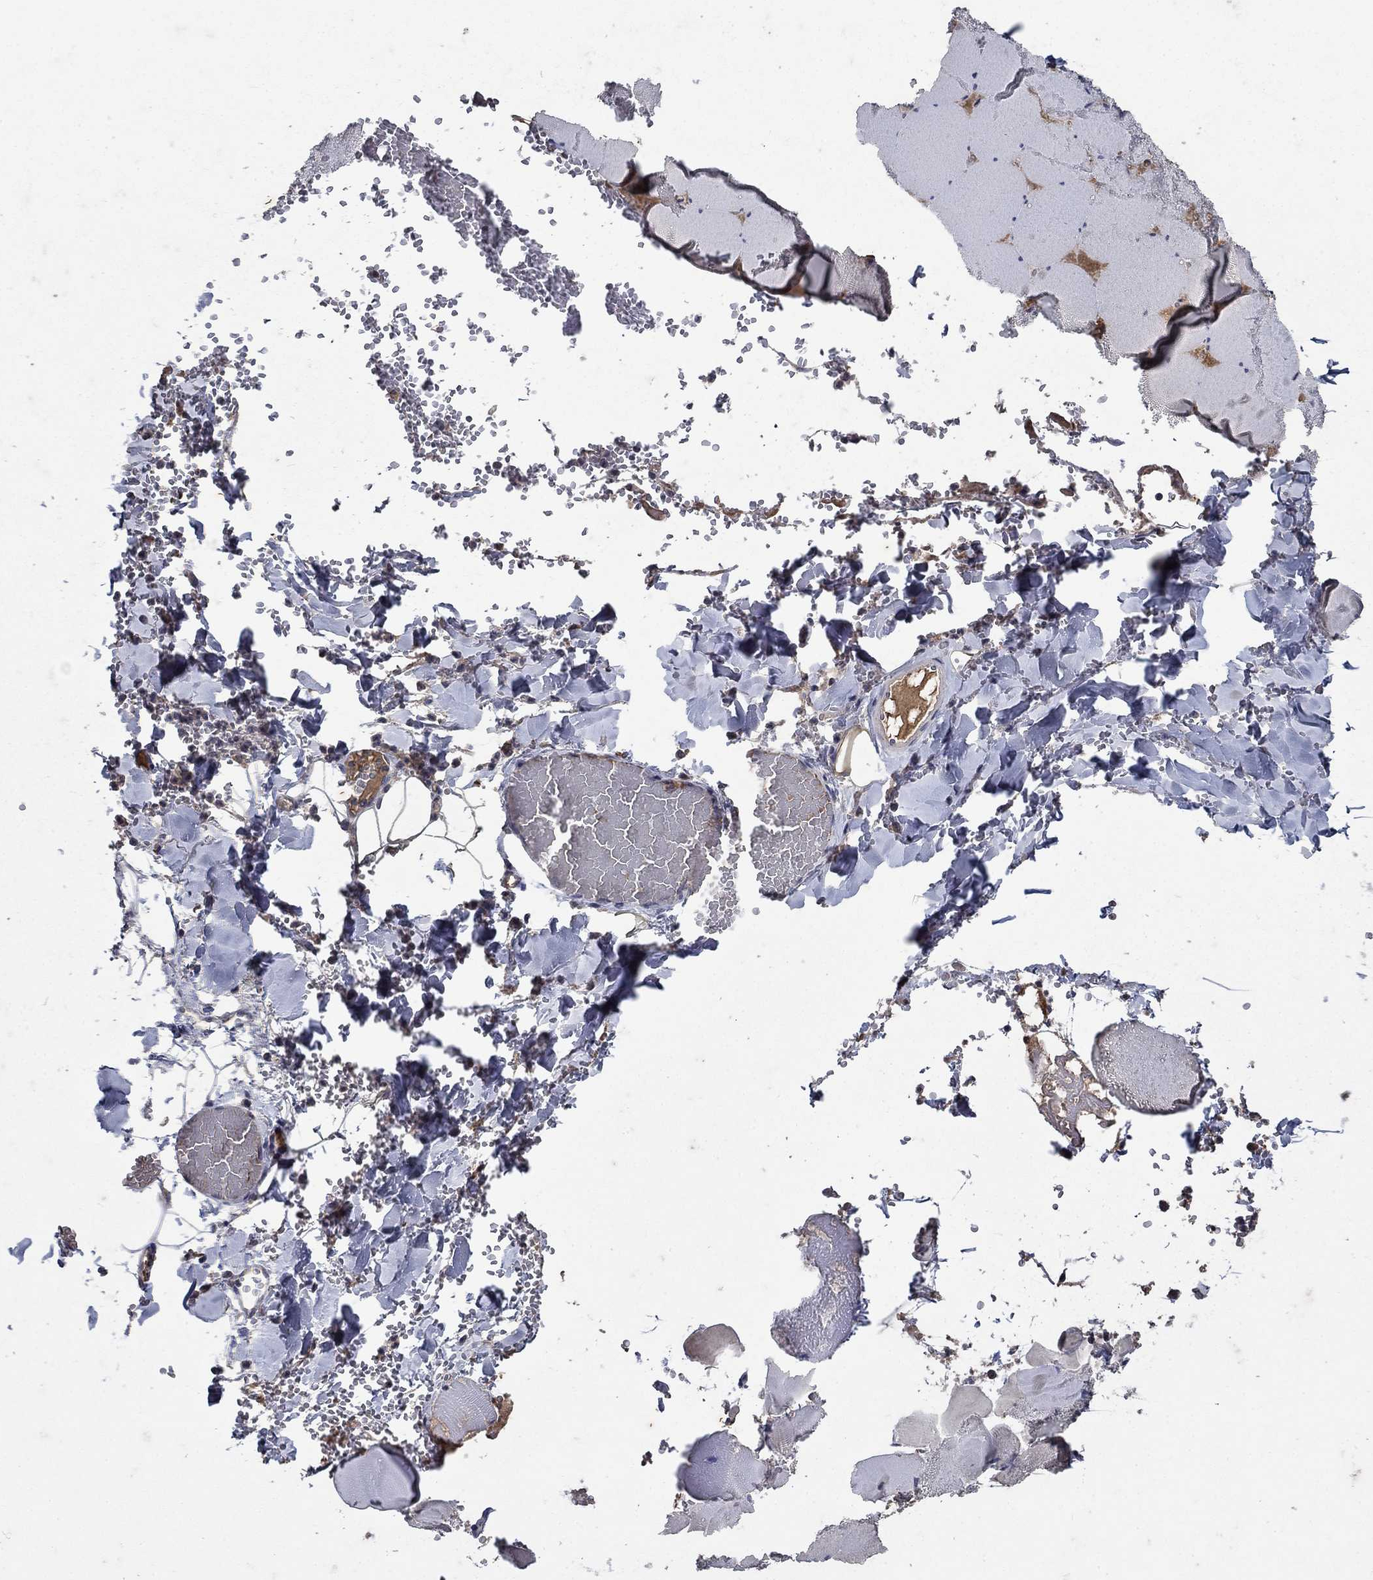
{"staining": {"intensity": "negative", "quantity": "none", "location": "none"}, "tissue": "skeletal muscle", "cell_type": "Myocytes", "image_type": "normal", "snomed": [{"axis": "morphology", "description": "Normal tissue, NOS"}, {"axis": "morphology", "description": "Malignant melanoma, Metastatic site"}, {"axis": "topography", "description": "Skeletal muscle"}], "caption": "The immunohistochemistry histopathology image has no significant staining in myocytes of skeletal muscle.", "gene": "NPC2", "patient": {"sex": "male", "age": 50}}